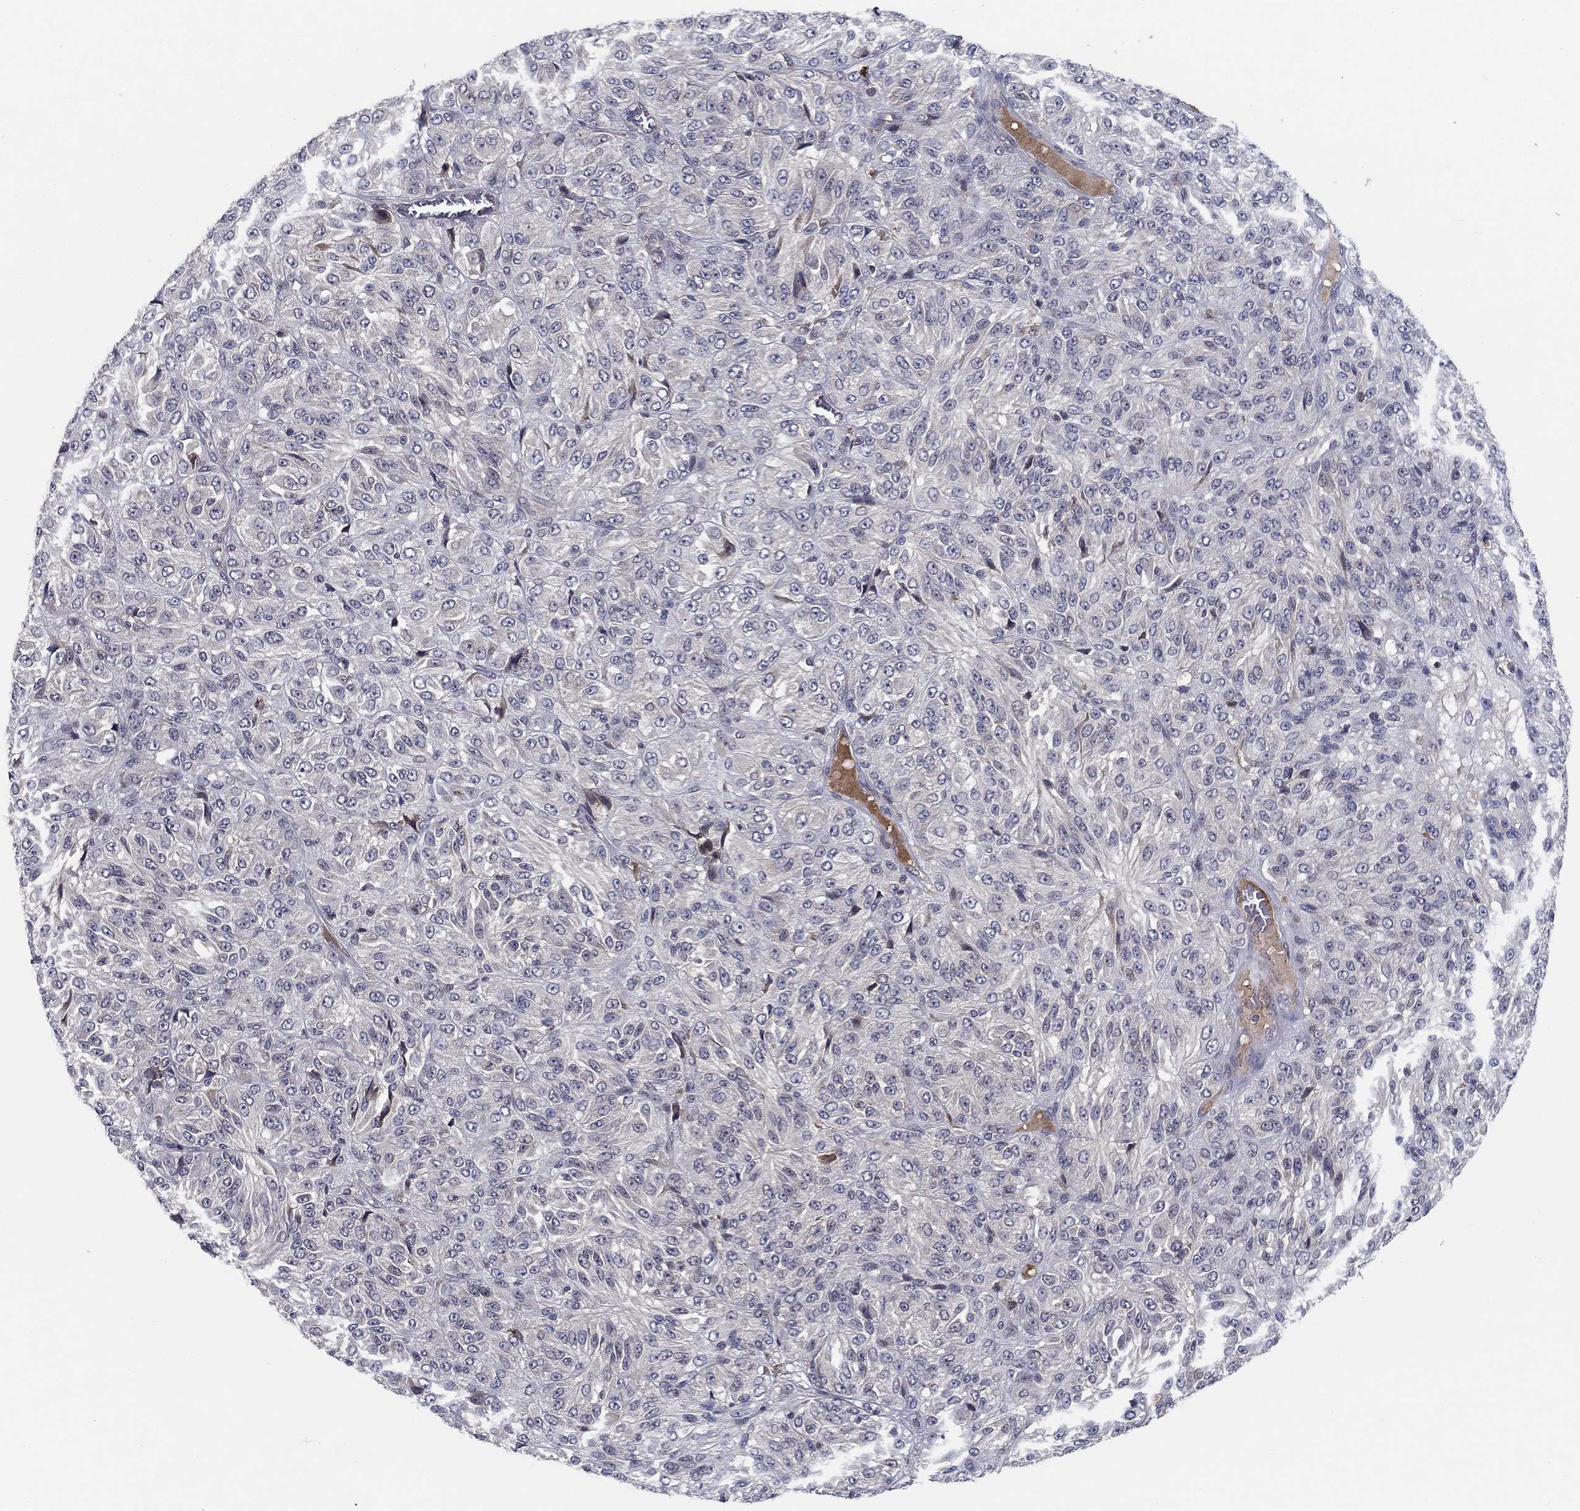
{"staining": {"intensity": "negative", "quantity": "none", "location": "none"}, "tissue": "melanoma", "cell_type": "Tumor cells", "image_type": "cancer", "snomed": [{"axis": "morphology", "description": "Malignant melanoma, Metastatic site"}, {"axis": "topography", "description": "Brain"}], "caption": "Tumor cells show no significant protein expression in malignant melanoma (metastatic site). (Brightfield microscopy of DAB immunohistochemistry (IHC) at high magnification).", "gene": "CETN3", "patient": {"sex": "female", "age": 56}}